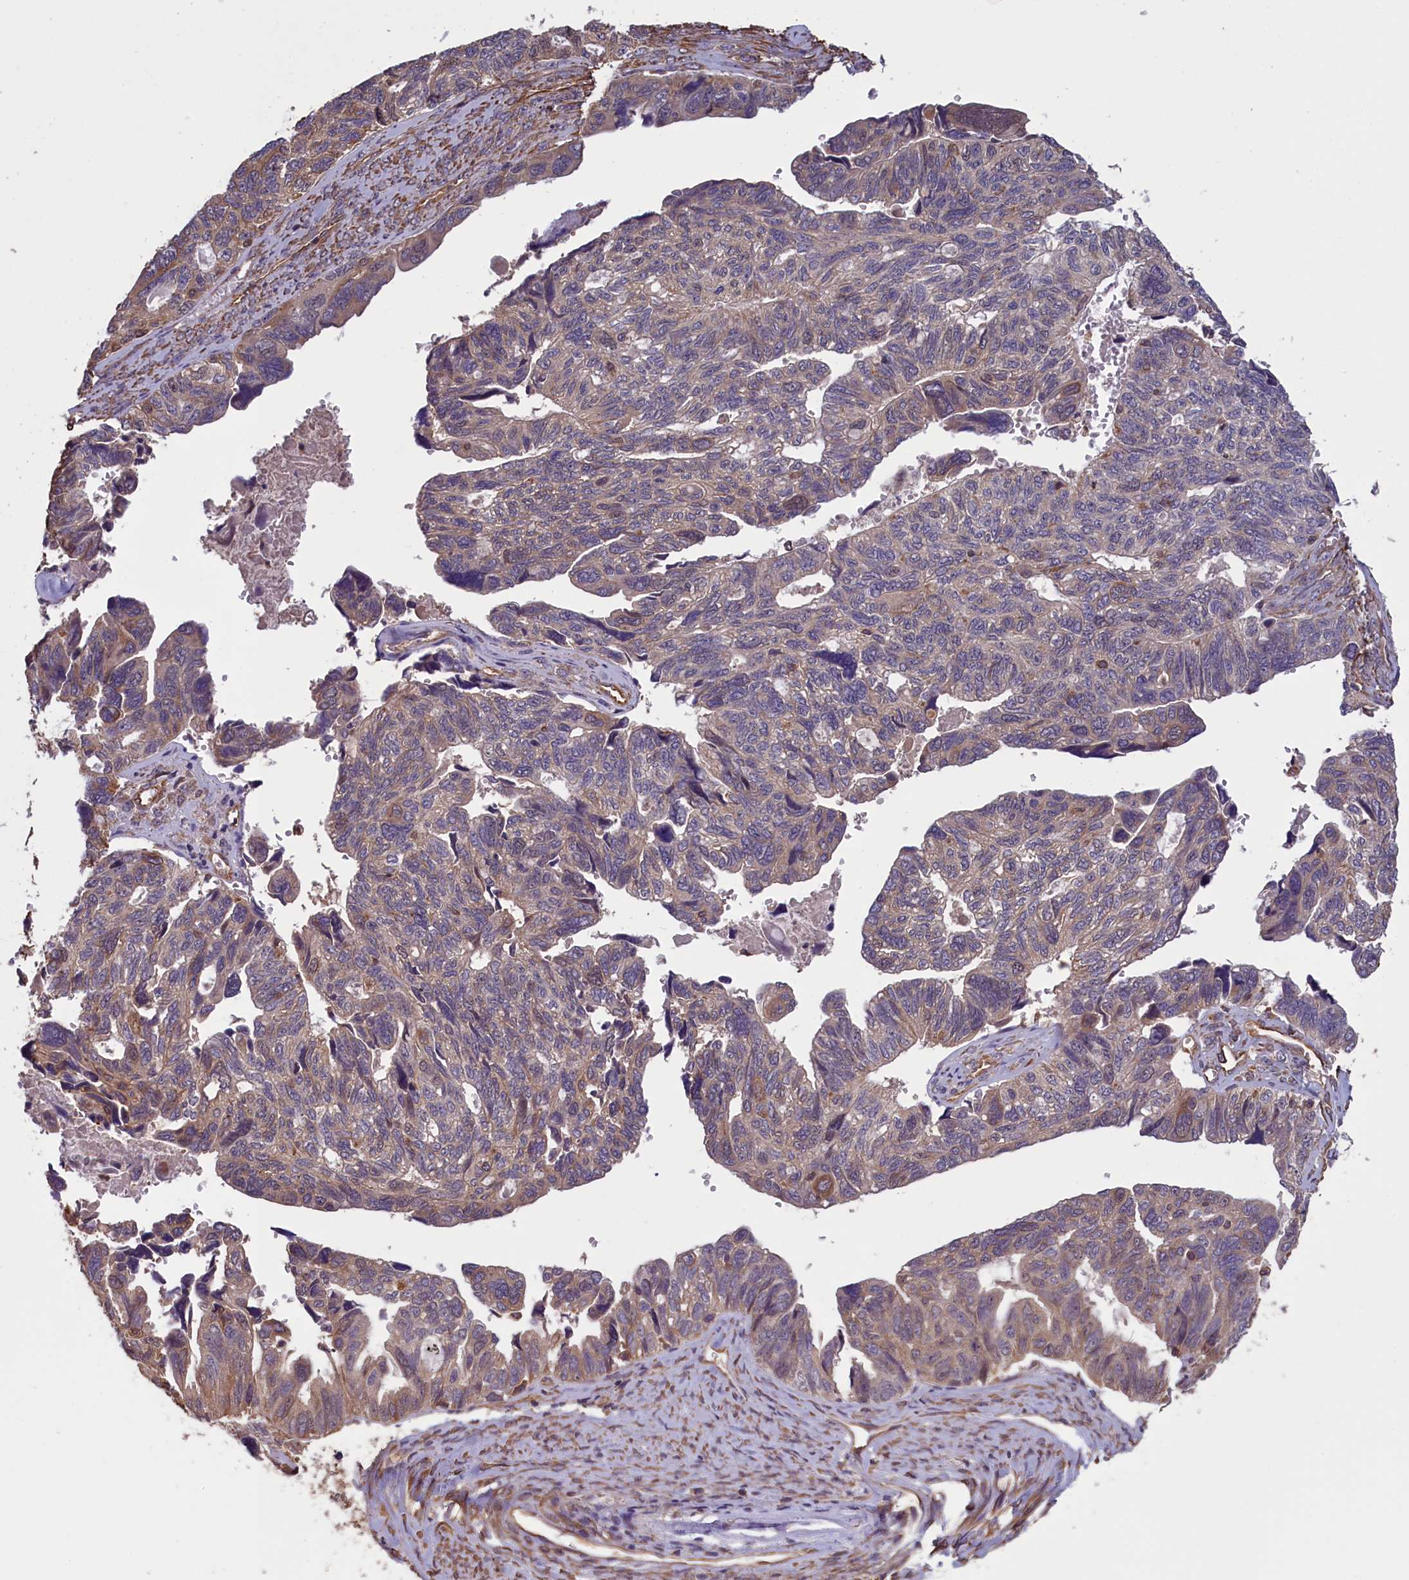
{"staining": {"intensity": "weak", "quantity": "<25%", "location": "cytoplasmic/membranous,nuclear"}, "tissue": "ovarian cancer", "cell_type": "Tumor cells", "image_type": "cancer", "snomed": [{"axis": "morphology", "description": "Cystadenocarcinoma, serous, NOS"}, {"axis": "topography", "description": "Ovary"}], "caption": "IHC of human ovarian serous cystadenocarcinoma exhibits no staining in tumor cells.", "gene": "DAPK3", "patient": {"sex": "female", "age": 79}}